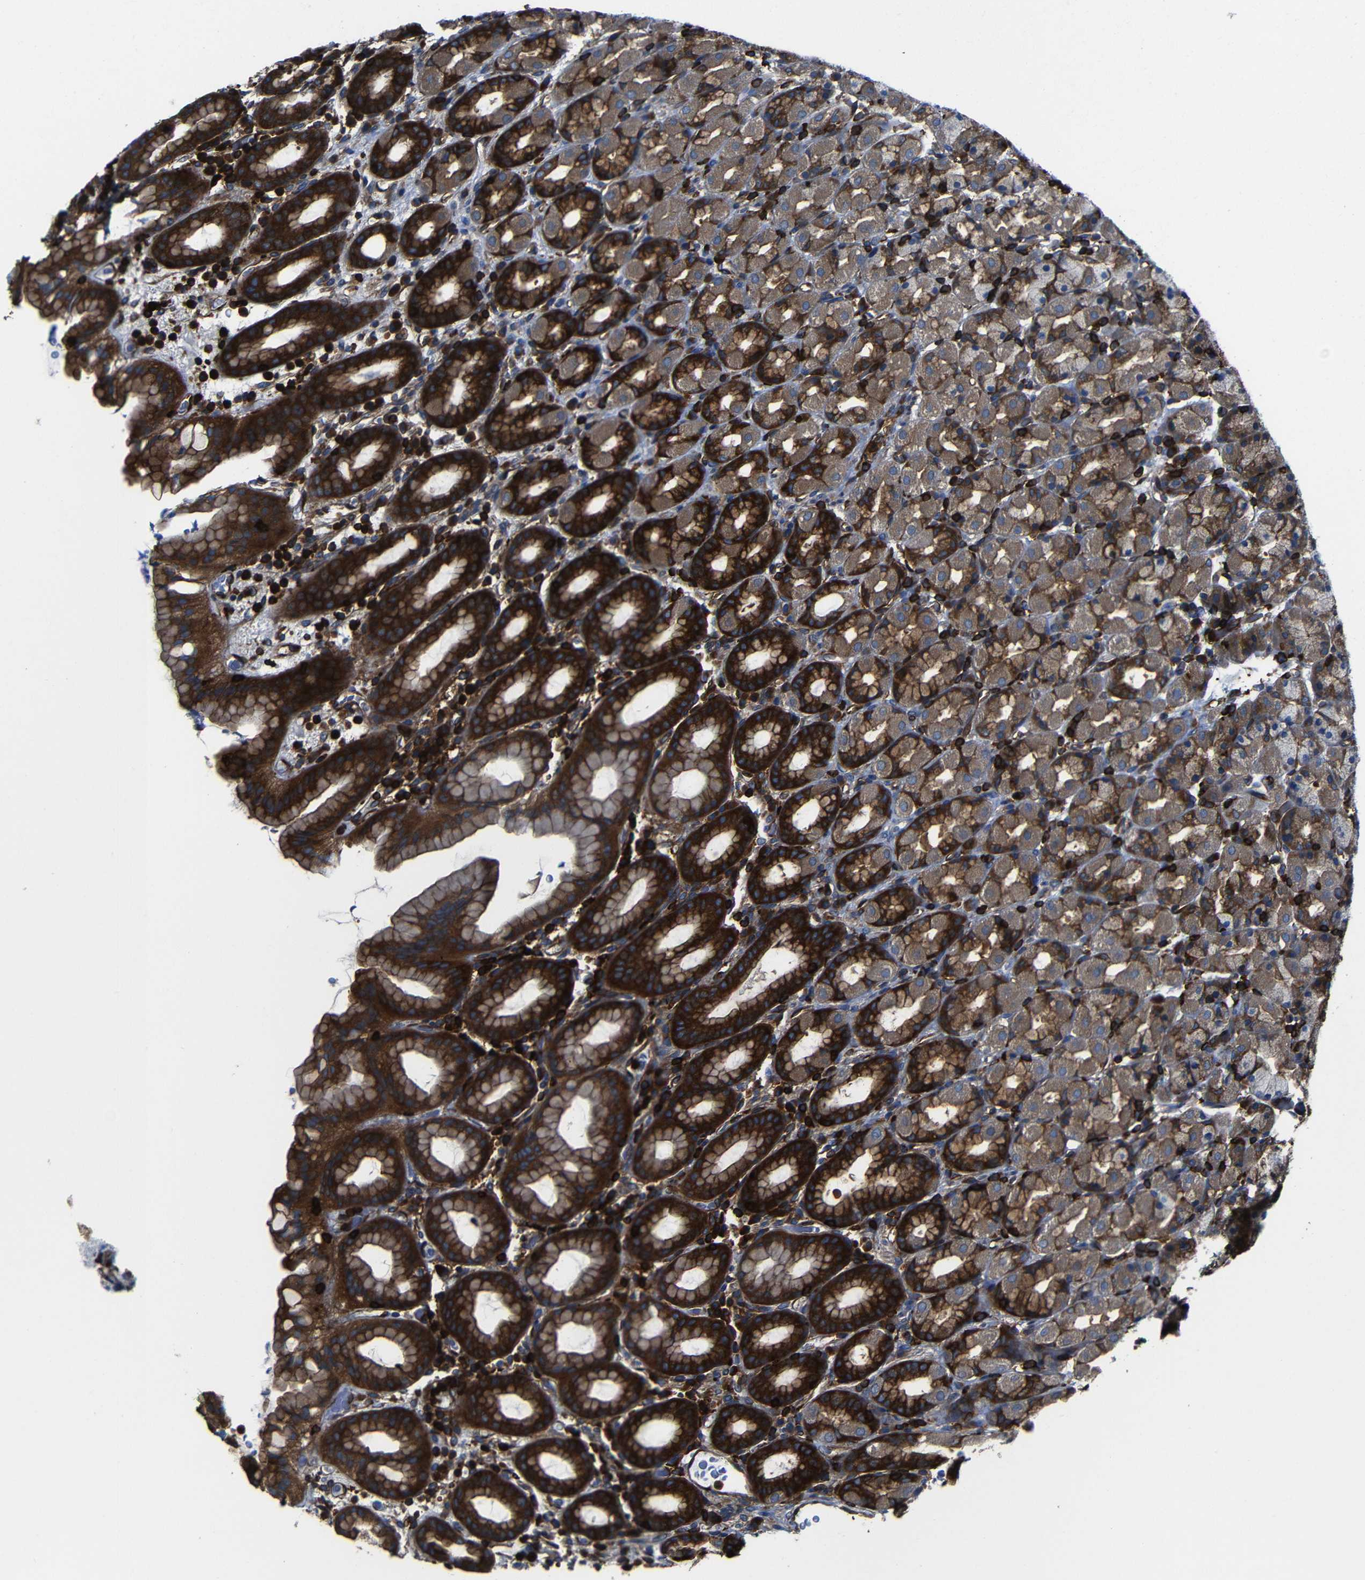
{"staining": {"intensity": "strong", "quantity": "25%-75%", "location": "cytoplasmic/membranous"}, "tissue": "stomach", "cell_type": "Glandular cells", "image_type": "normal", "snomed": [{"axis": "morphology", "description": "Normal tissue, NOS"}, {"axis": "topography", "description": "Stomach, upper"}], "caption": "DAB (3,3'-diaminobenzidine) immunohistochemical staining of normal stomach shows strong cytoplasmic/membranous protein positivity in approximately 25%-75% of glandular cells.", "gene": "ARHGEF1", "patient": {"sex": "male", "age": 68}}